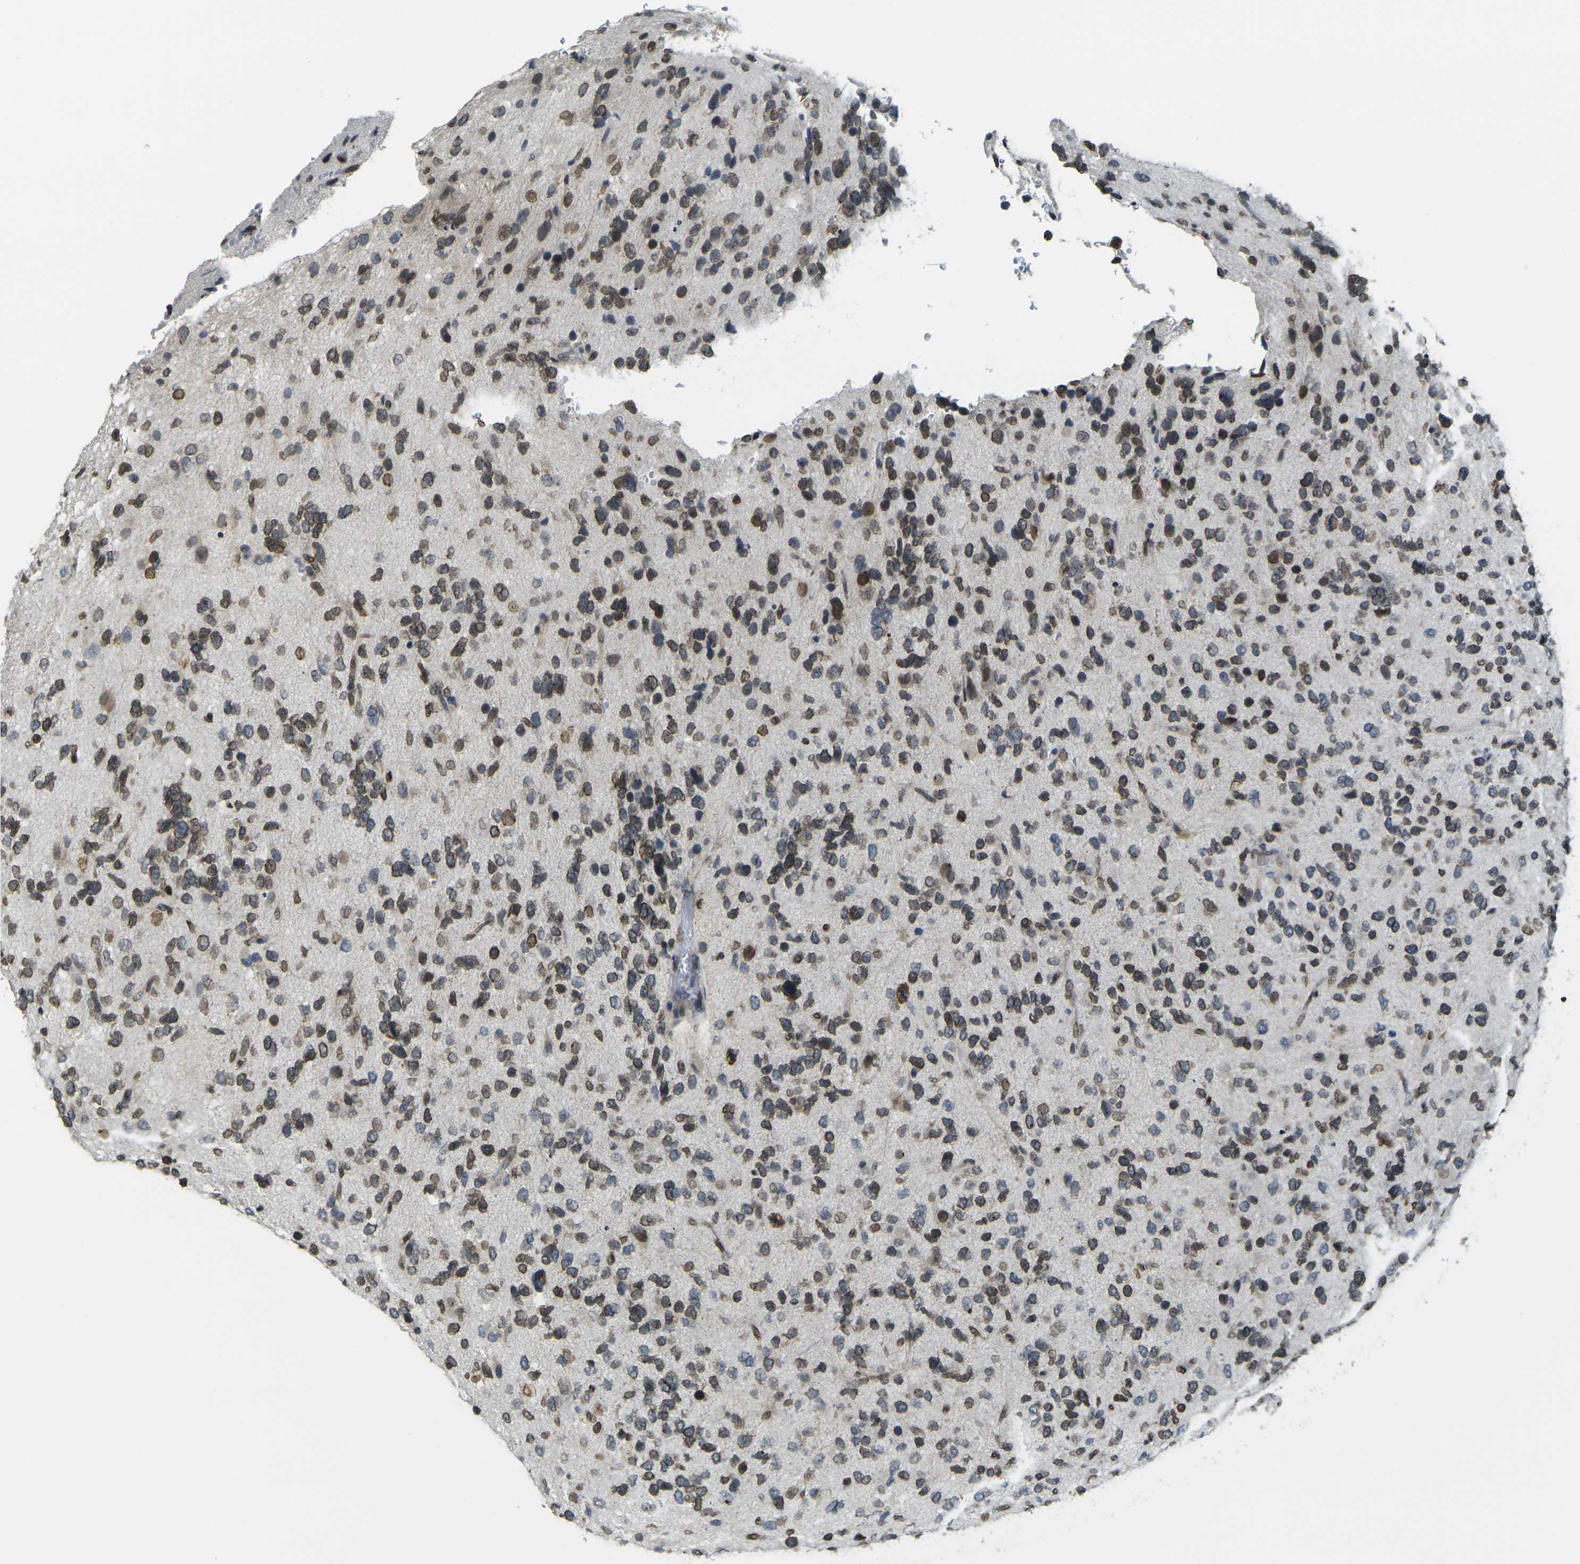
{"staining": {"intensity": "strong", "quantity": ">75%", "location": "cytoplasmic/membranous,nuclear"}, "tissue": "glioma", "cell_type": "Tumor cells", "image_type": "cancer", "snomed": [{"axis": "morphology", "description": "Glioma, malignant, High grade"}, {"axis": "topography", "description": "Brain"}], "caption": "Immunohistochemistry of human malignant glioma (high-grade) displays high levels of strong cytoplasmic/membranous and nuclear staining in approximately >75% of tumor cells. (IHC, brightfield microscopy, high magnification).", "gene": "BRDT", "patient": {"sex": "female", "age": 58}}